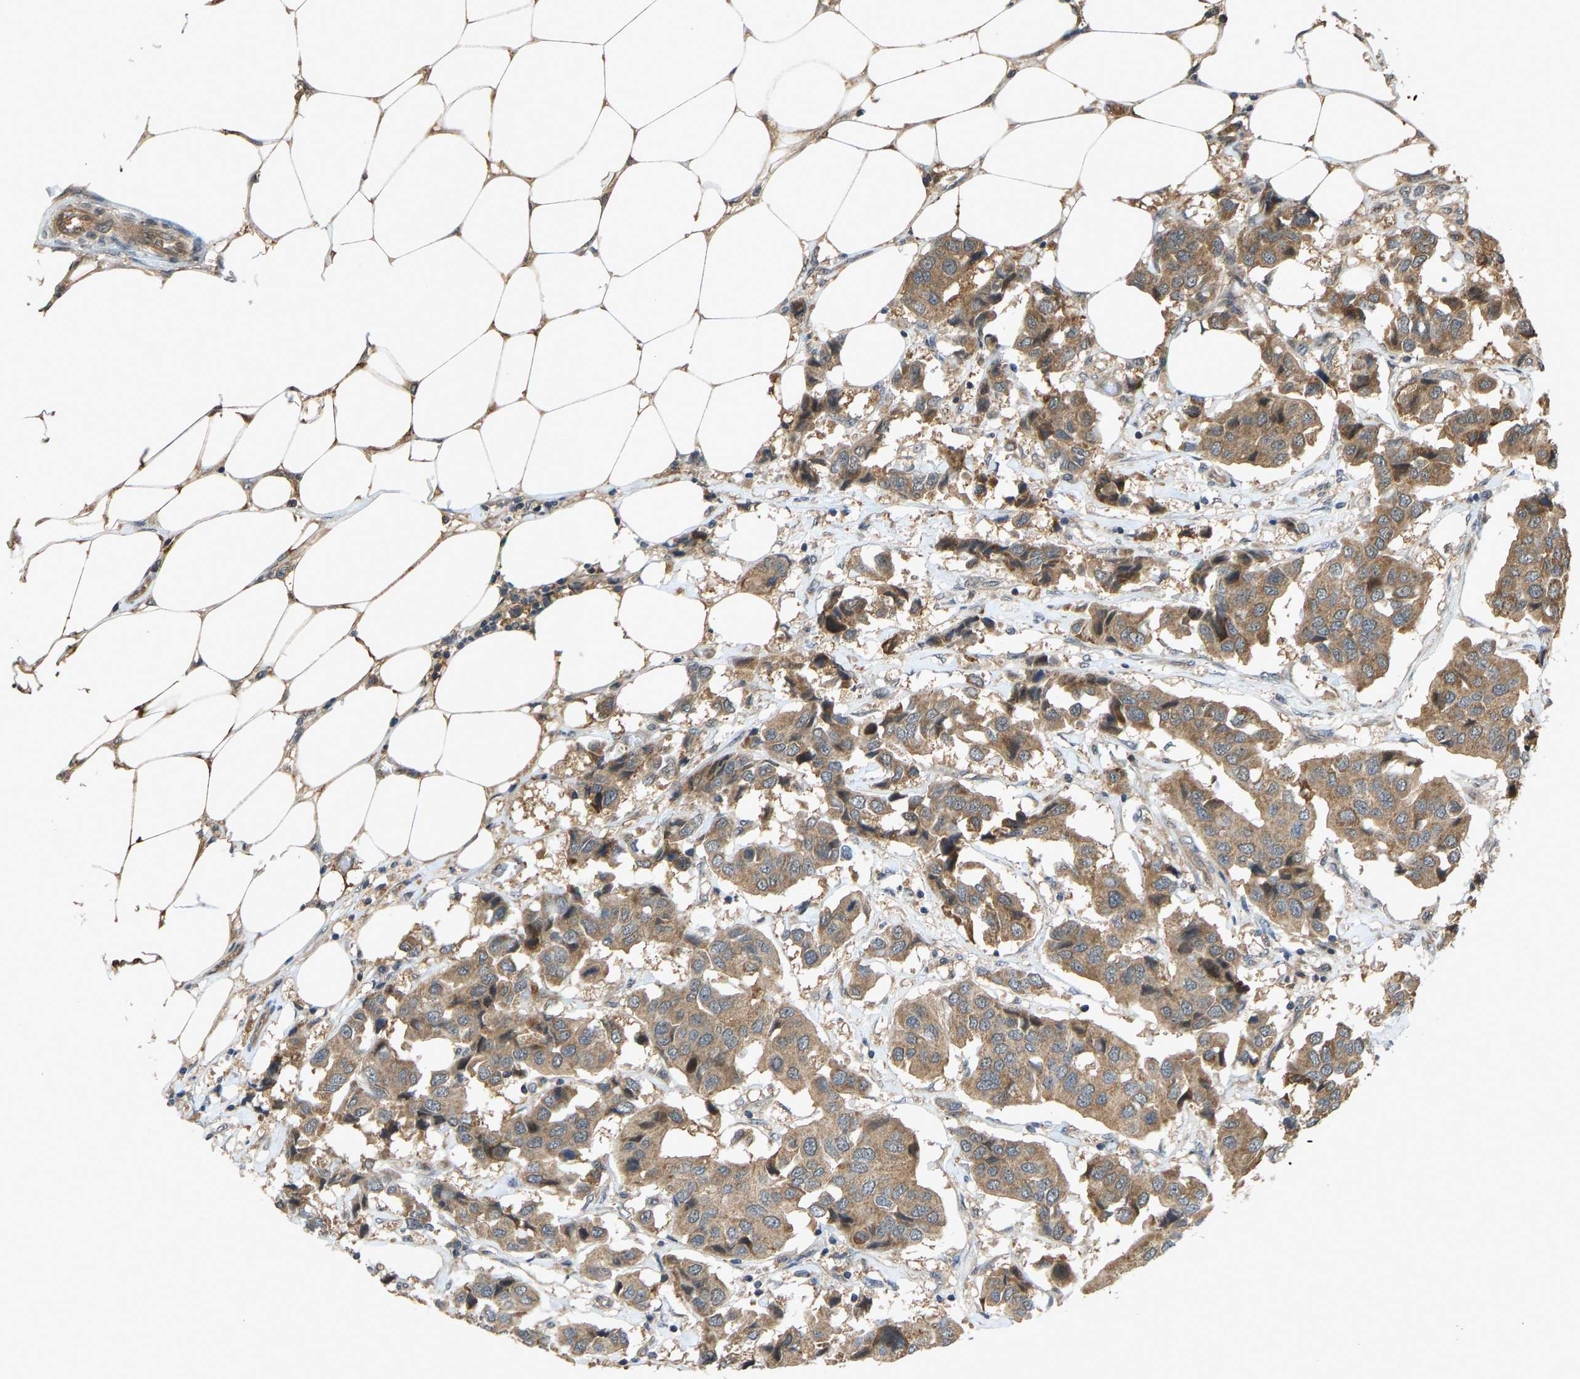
{"staining": {"intensity": "moderate", "quantity": ">75%", "location": "cytoplasmic/membranous"}, "tissue": "breast cancer", "cell_type": "Tumor cells", "image_type": "cancer", "snomed": [{"axis": "morphology", "description": "Duct carcinoma"}, {"axis": "topography", "description": "Breast"}], "caption": "A brown stain shows moderate cytoplasmic/membranous positivity of a protein in breast cancer tumor cells. The staining was performed using DAB (3,3'-diaminobenzidine), with brown indicating positive protein expression. Nuclei are stained blue with hematoxylin.", "gene": "CCT8", "patient": {"sex": "female", "age": 80}}